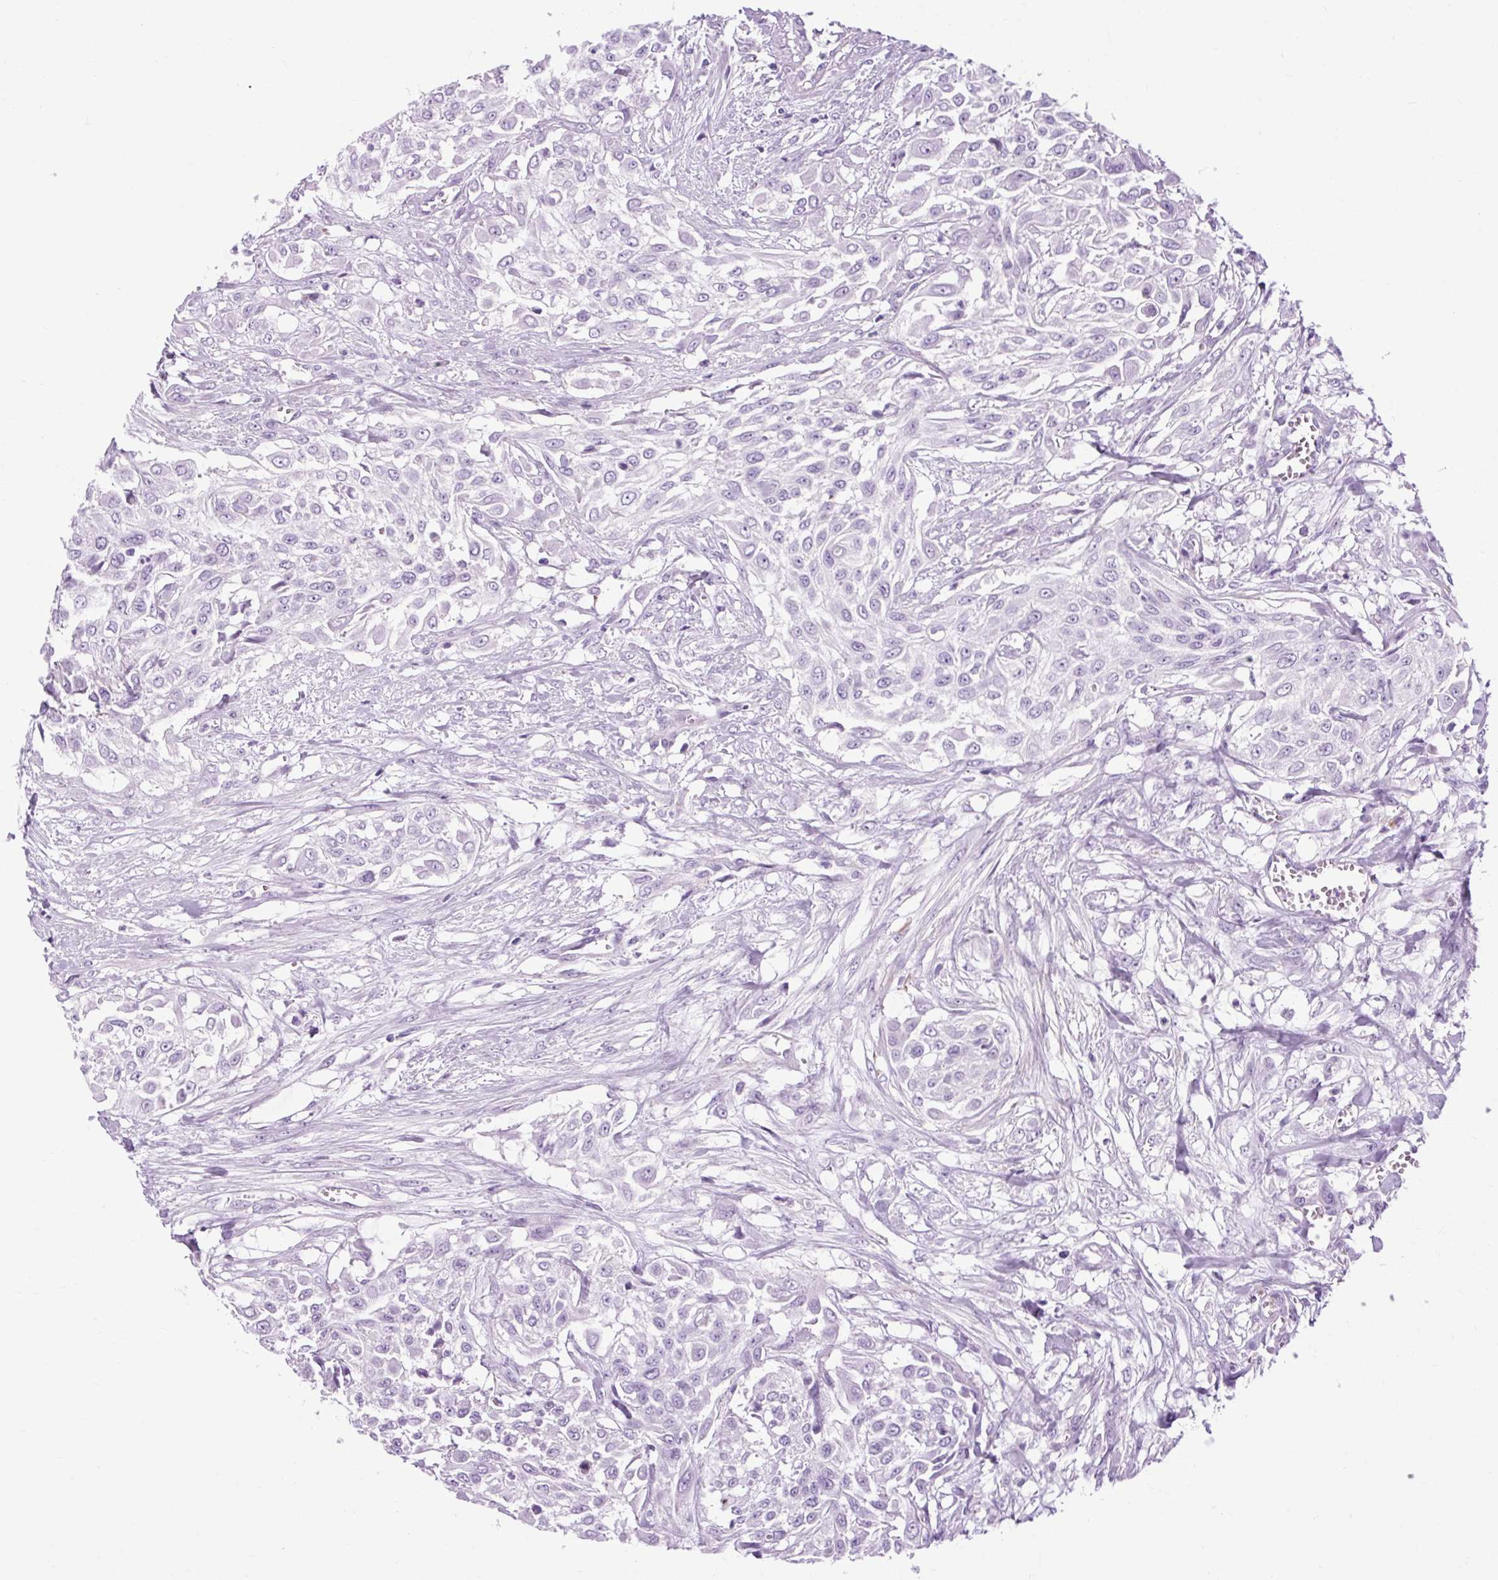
{"staining": {"intensity": "negative", "quantity": "none", "location": "none"}, "tissue": "urothelial cancer", "cell_type": "Tumor cells", "image_type": "cancer", "snomed": [{"axis": "morphology", "description": "Urothelial carcinoma, High grade"}, {"axis": "topography", "description": "Urinary bladder"}], "caption": "Human urothelial carcinoma (high-grade) stained for a protein using immunohistochemistry (IHC) exhibits no positivity in tumor cells.", "gene": "OOEP", "patient": {"sex": "male", "age": 57}}